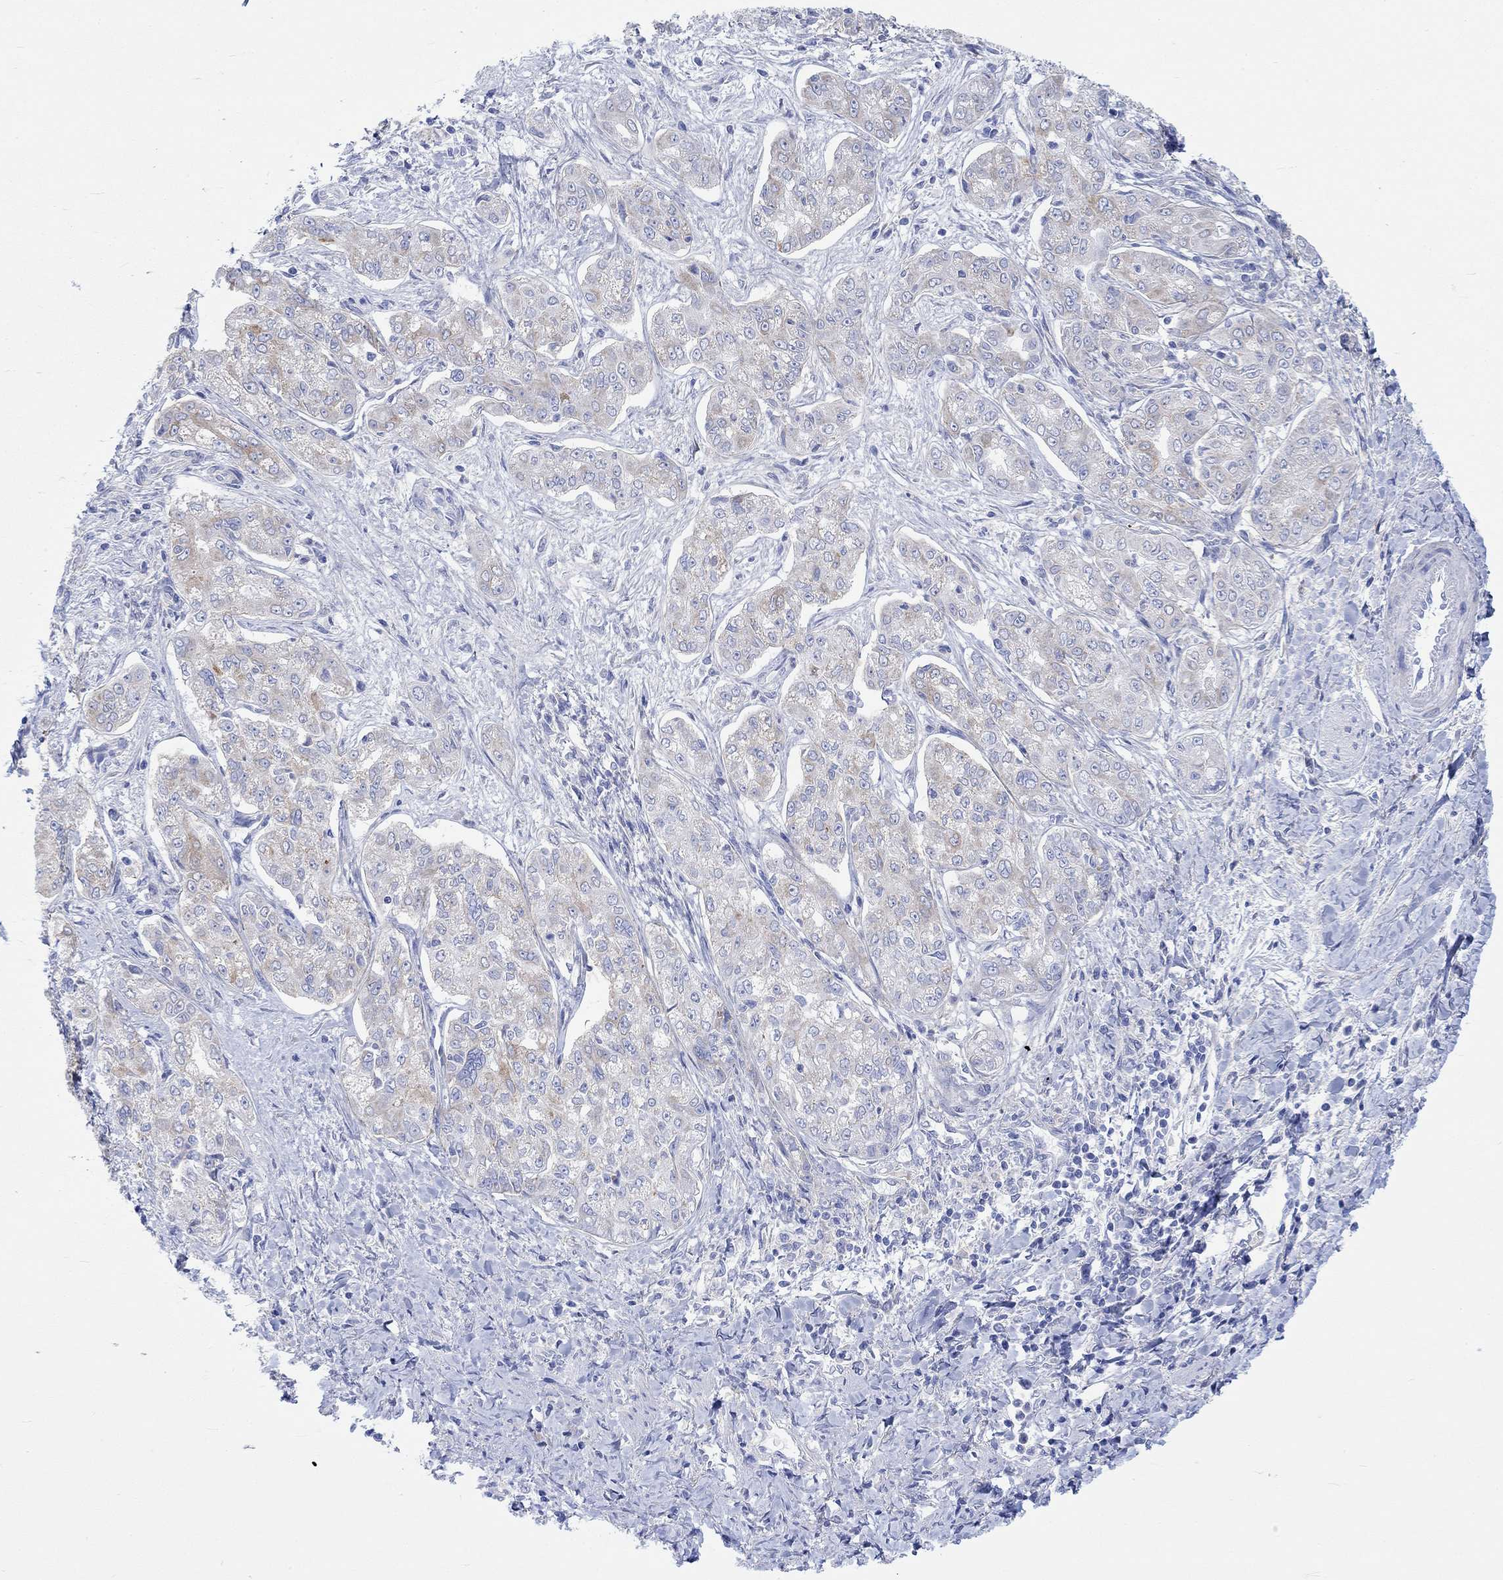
{"staining": {"intensity": "moderate", "quantity": "<25%", "location": "cytoplasmic/membranous"}, "tissue": "liver cancer", "cell_type": "Tumor cells", "image_type": "cancer", "snomed": [{"axis": "morphology", "description": "Cholangiocarcinoma"}, {"axis": "topography", "description": "Liver"}], "caption": "The image shows a brown stain indicating the presence of a protein in the cytoplasmic/membranous of tumor cells in liver cholangiocarcinoma.", "gene": "REEP6", "patient": {"sex": "female", "age": 47}}